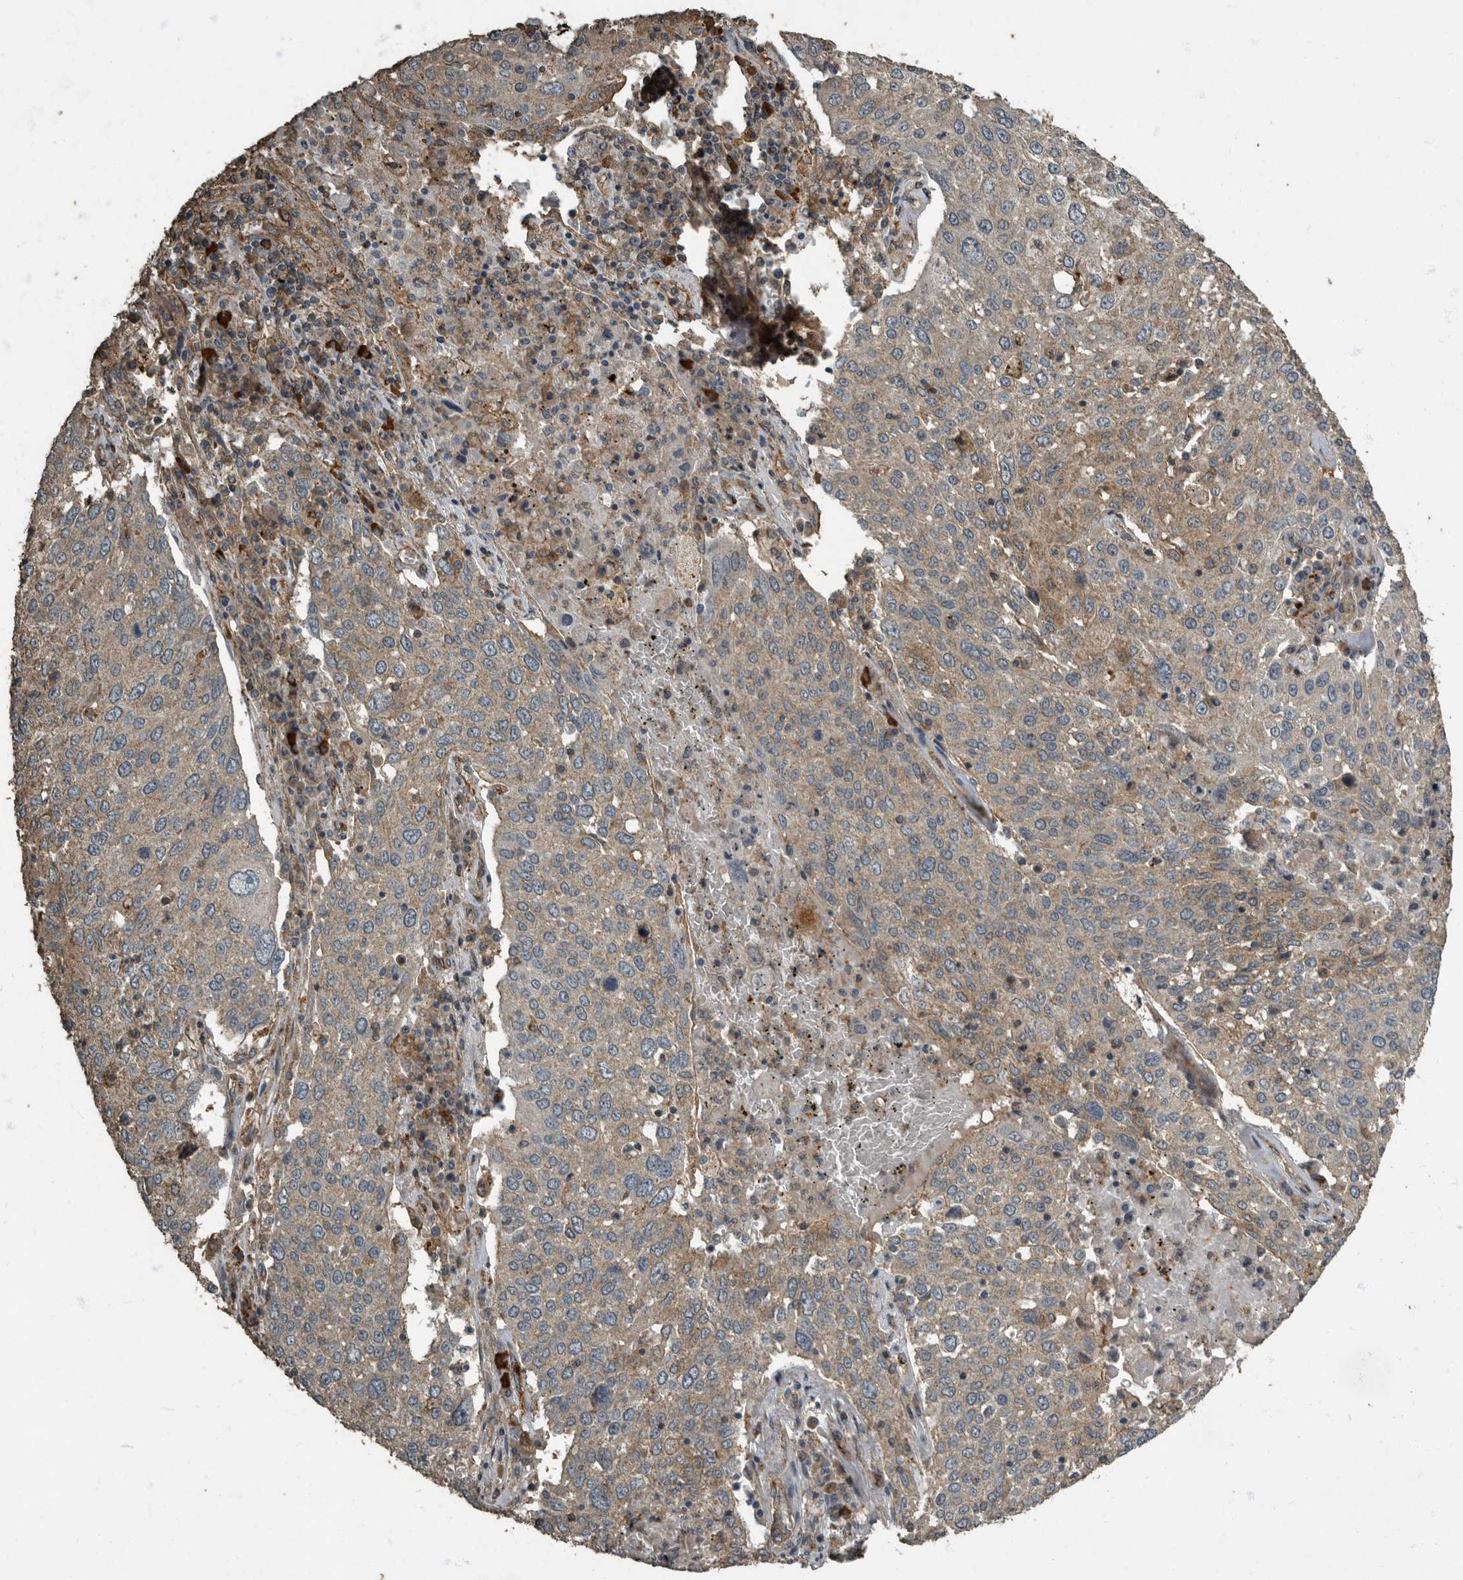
{"staining": {"intensity": "negative", "quantity": "none", "location": "none"}, "tissue": "lung cancer", "cell_type": "Tumor cells", "image_type": "cancer", "snomed": [{"axis": "morphology", "description": "Squamous cell carcinoma, NOS"}, {"axis": "topography", "description": "Lung"}], "caption": "The image exhibits no significant staining in tumor cells of squamous cell carcinoma (lung).", "gene": "IL15RA", "patient": {"sex": "male", "age": 65}}